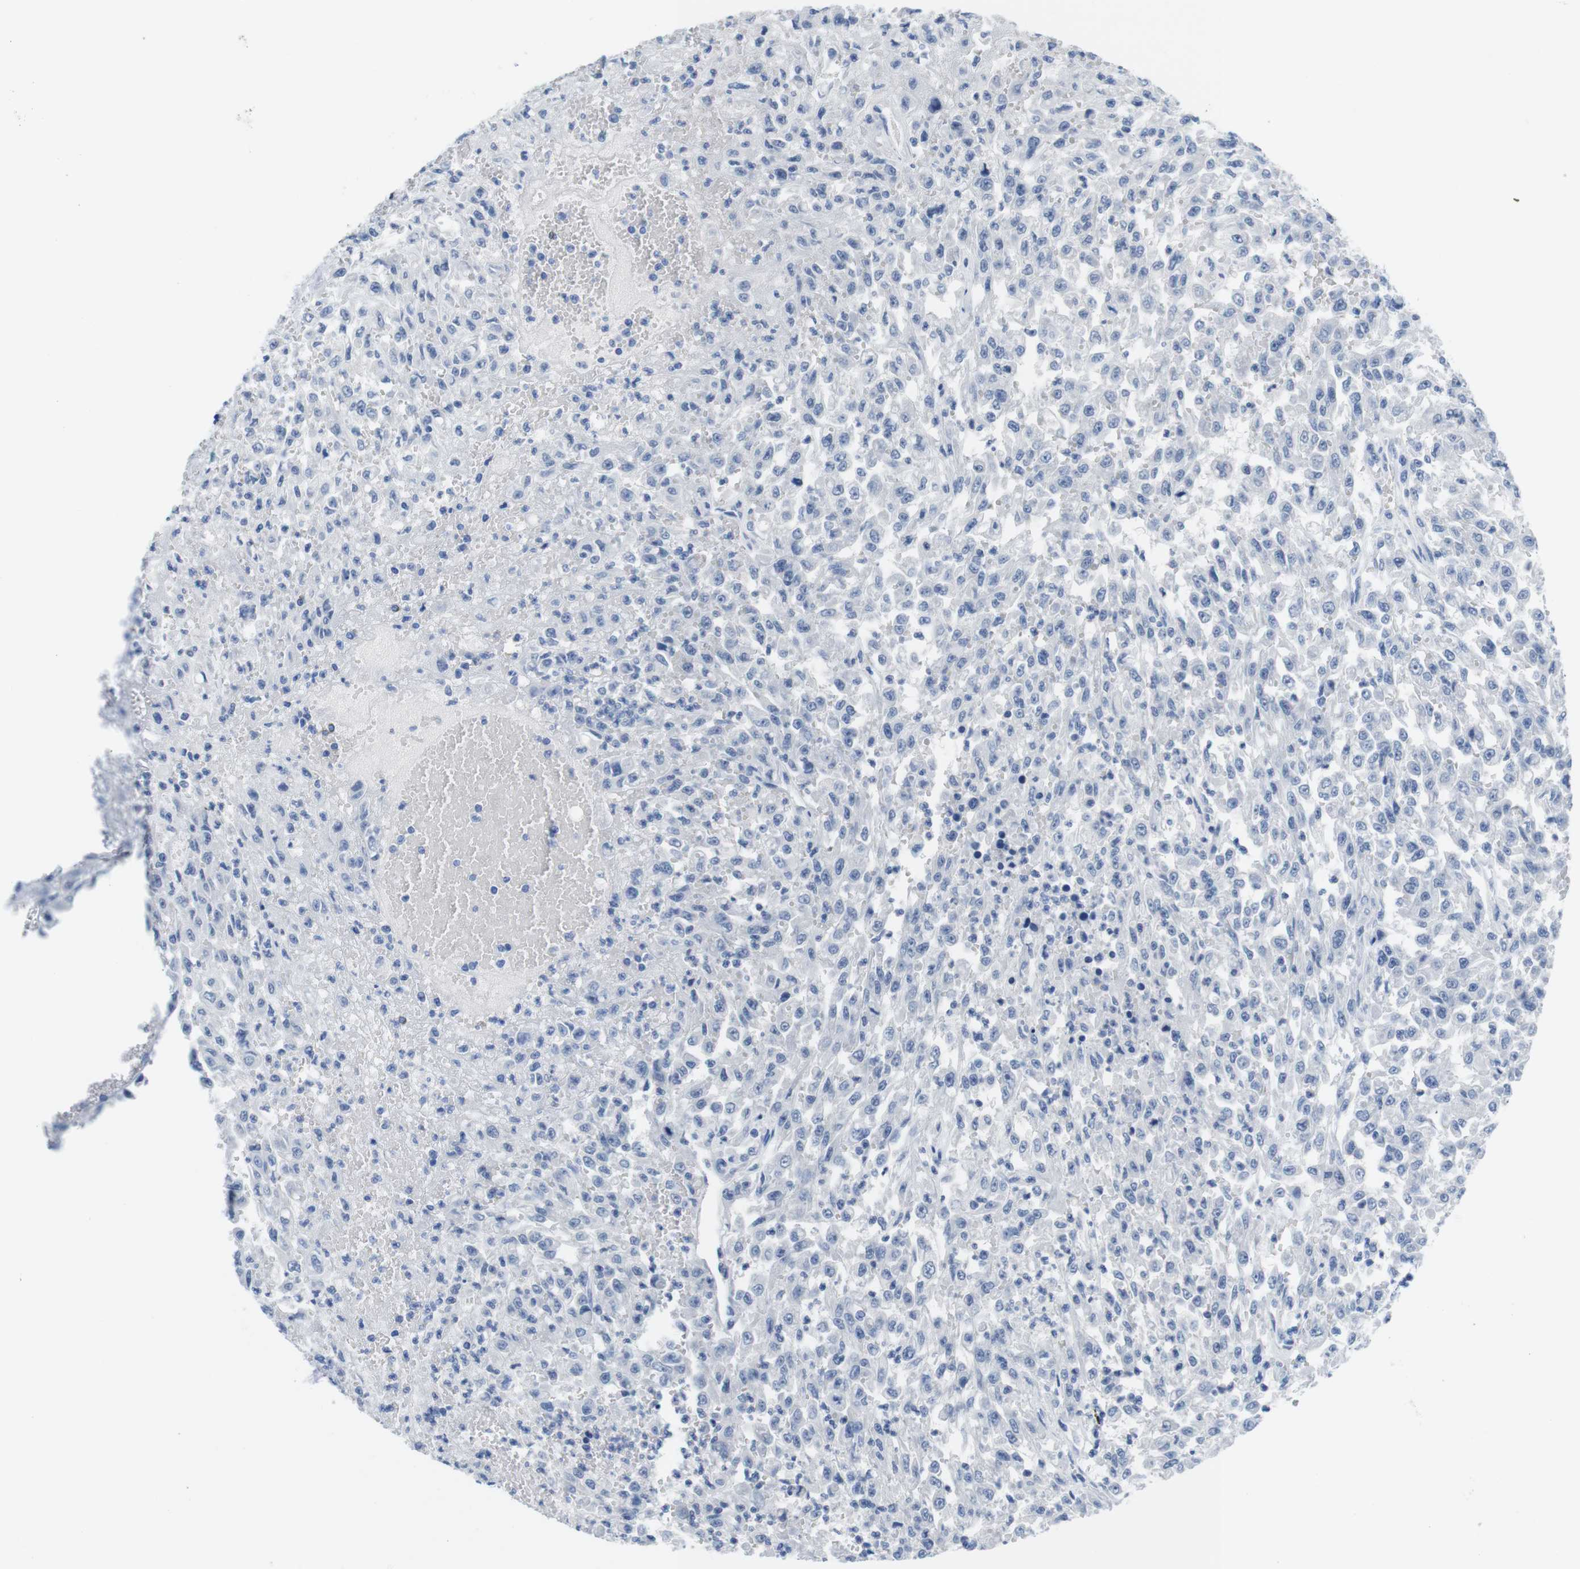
{"staining": {"intensity": "negative", "quantity": "none", "location": "none"}, "tissue": "urothelial cancer", "cell_type": "Tumor cells", "image_type": "cancer", "snomed": [{"axis": "morphology", "description": "Urothelial carcinoma, High grade"}, {"axis": "topography", "description": "Urinary bladder"}], "caption": "Urothelial carcinoma (high-grade) was stained to show a protein in brown. There is no significant positivity in tumor cells.", "gene": "MAP6", "patient": {"sex": "male", "age": 46}}